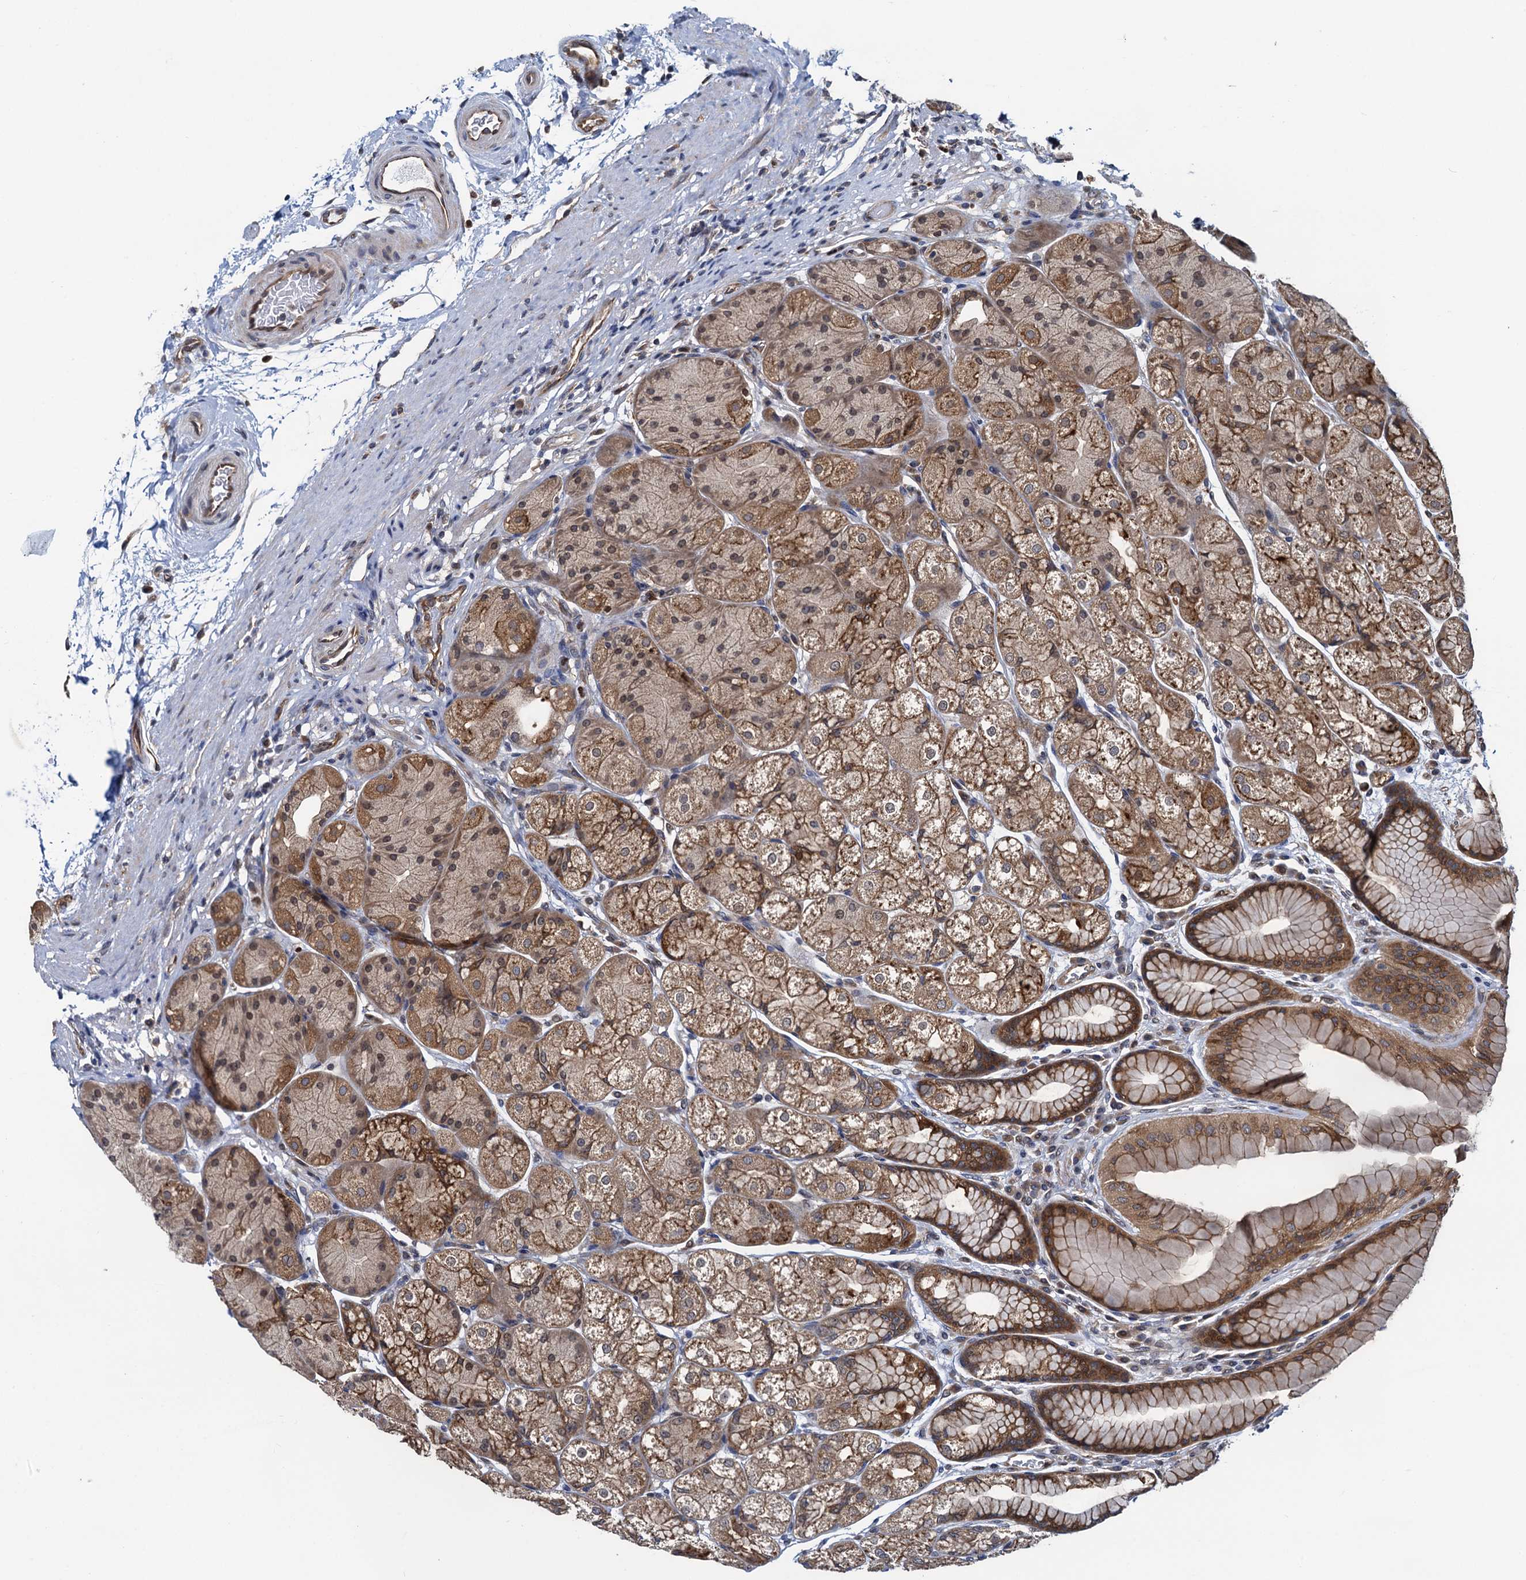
{"staining": {"intensity": "moderate", "quantity": ">75%", "location": "cytoplasmic/membranous"}, "tissue": "stomach", "cell_type": "Glandular cells", "image_type": "normal", "snomed": [{"axis": "morphology", "description": "Normal tissue, NOS"}, {"axis": "topography", "description": "Stomach"}], "caption": "Stomach stained for a protein reveals moderate cytoplasmic/membranous positivity in glandular cells. (DAB = brown stain, brightfield microscopy at high magnification).", "gene": "RNF125", "patient": {"sex": "male", "age": 57}}